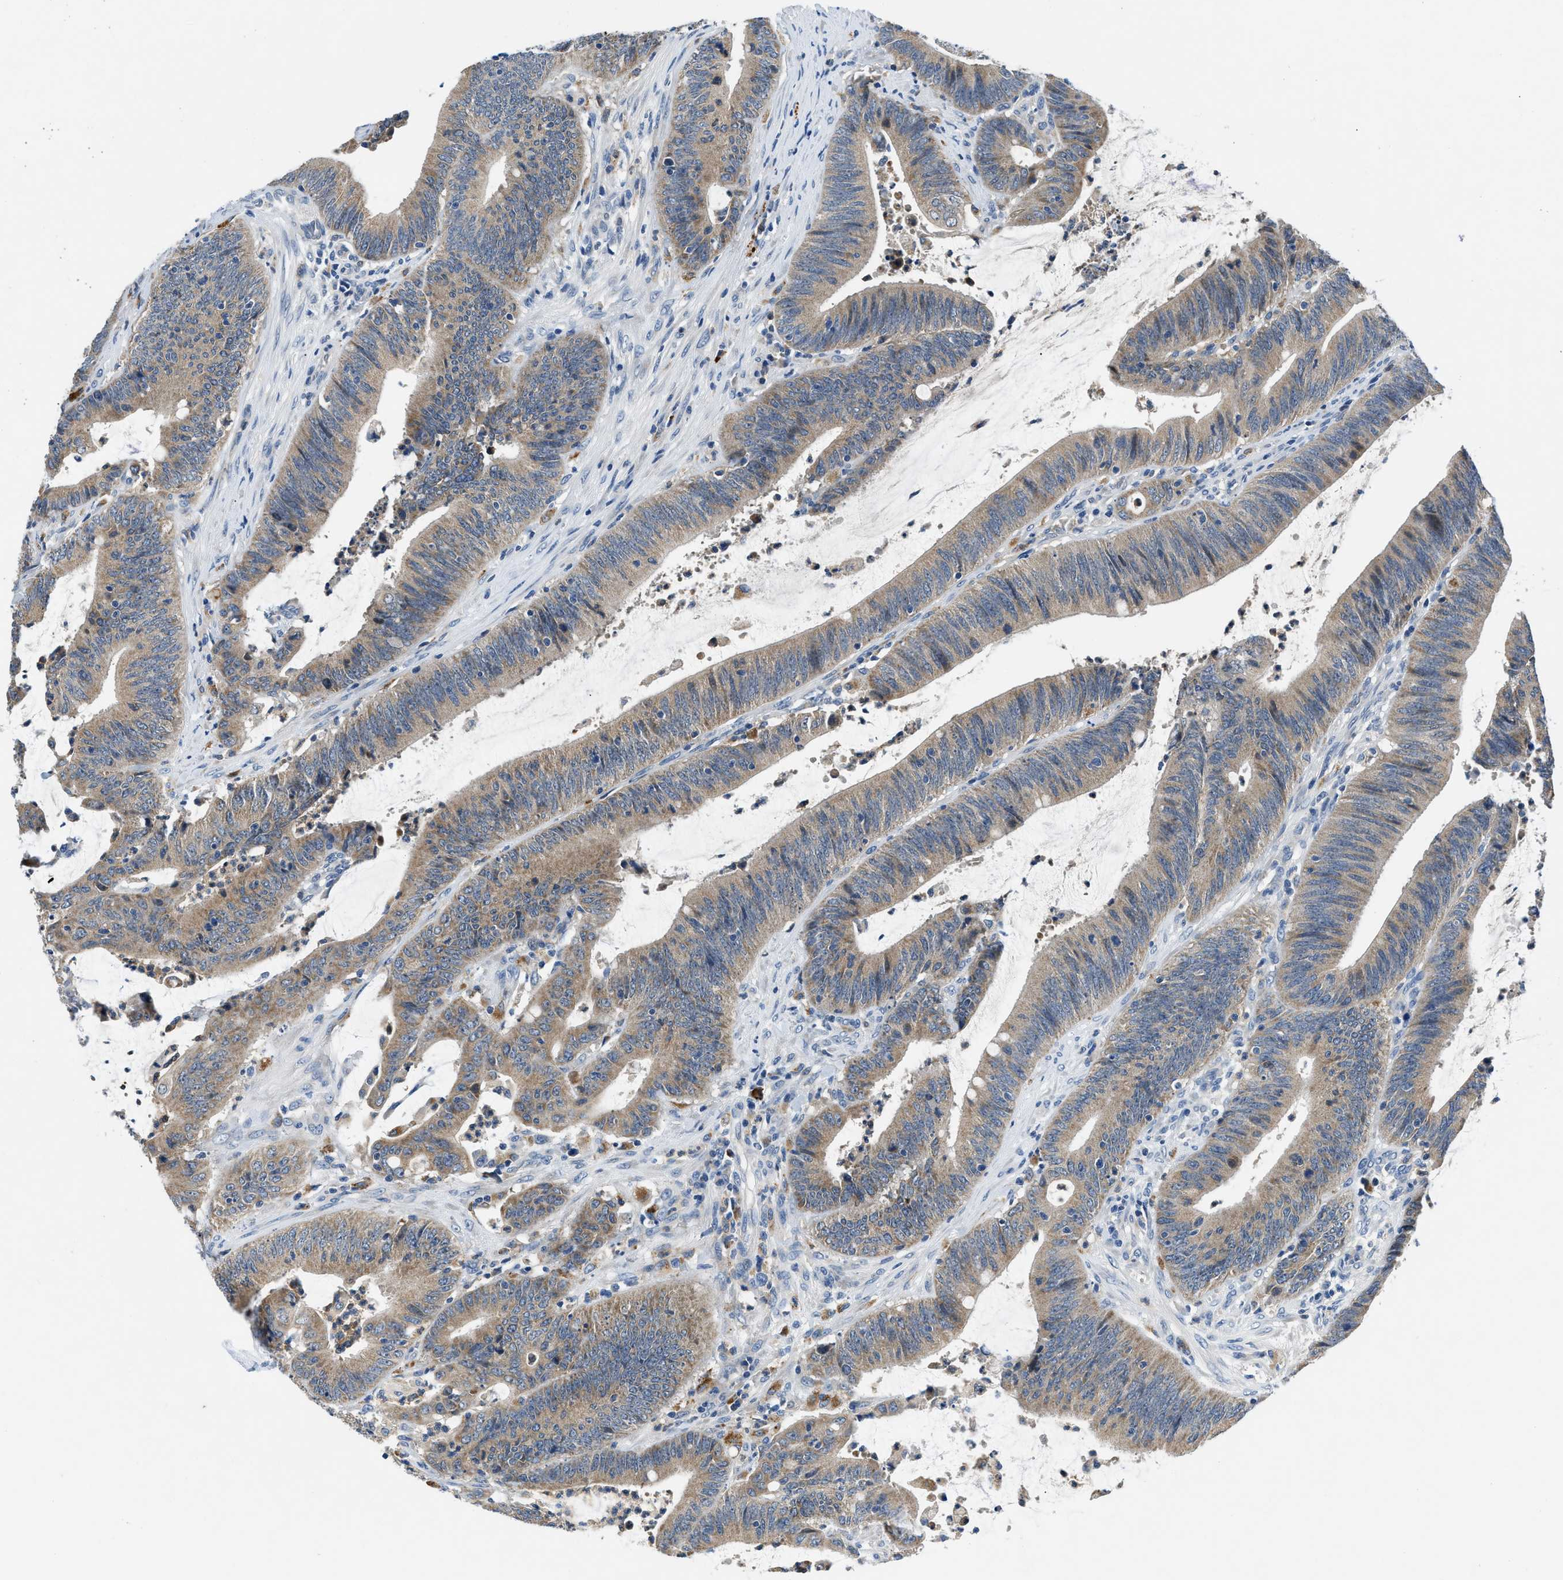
{"staining": {"intensity": "weak", "quantity": ">75%", "location": "cytoplasmic/membranous"}, "tissue": "colorectal cancer", "cell_type": "Tumor cells", "image_type": "cancer", "snomed": [{"axis": "morphology", "description": "Normal tissue, NOS"}, {"axis": "morphology", "description": "Adenocarcinoma, NOS"}, {"axis": "topography", "description": "Rectum"}], "caption": "A histopathology image of human adenocarcinoma (colorectal) stained for a protein exhibits weak cytoplasmic/membranous brown staining in tumor cells.", "gene": "ADGRE3", "patient": {"sex": "female", "age": 66}}